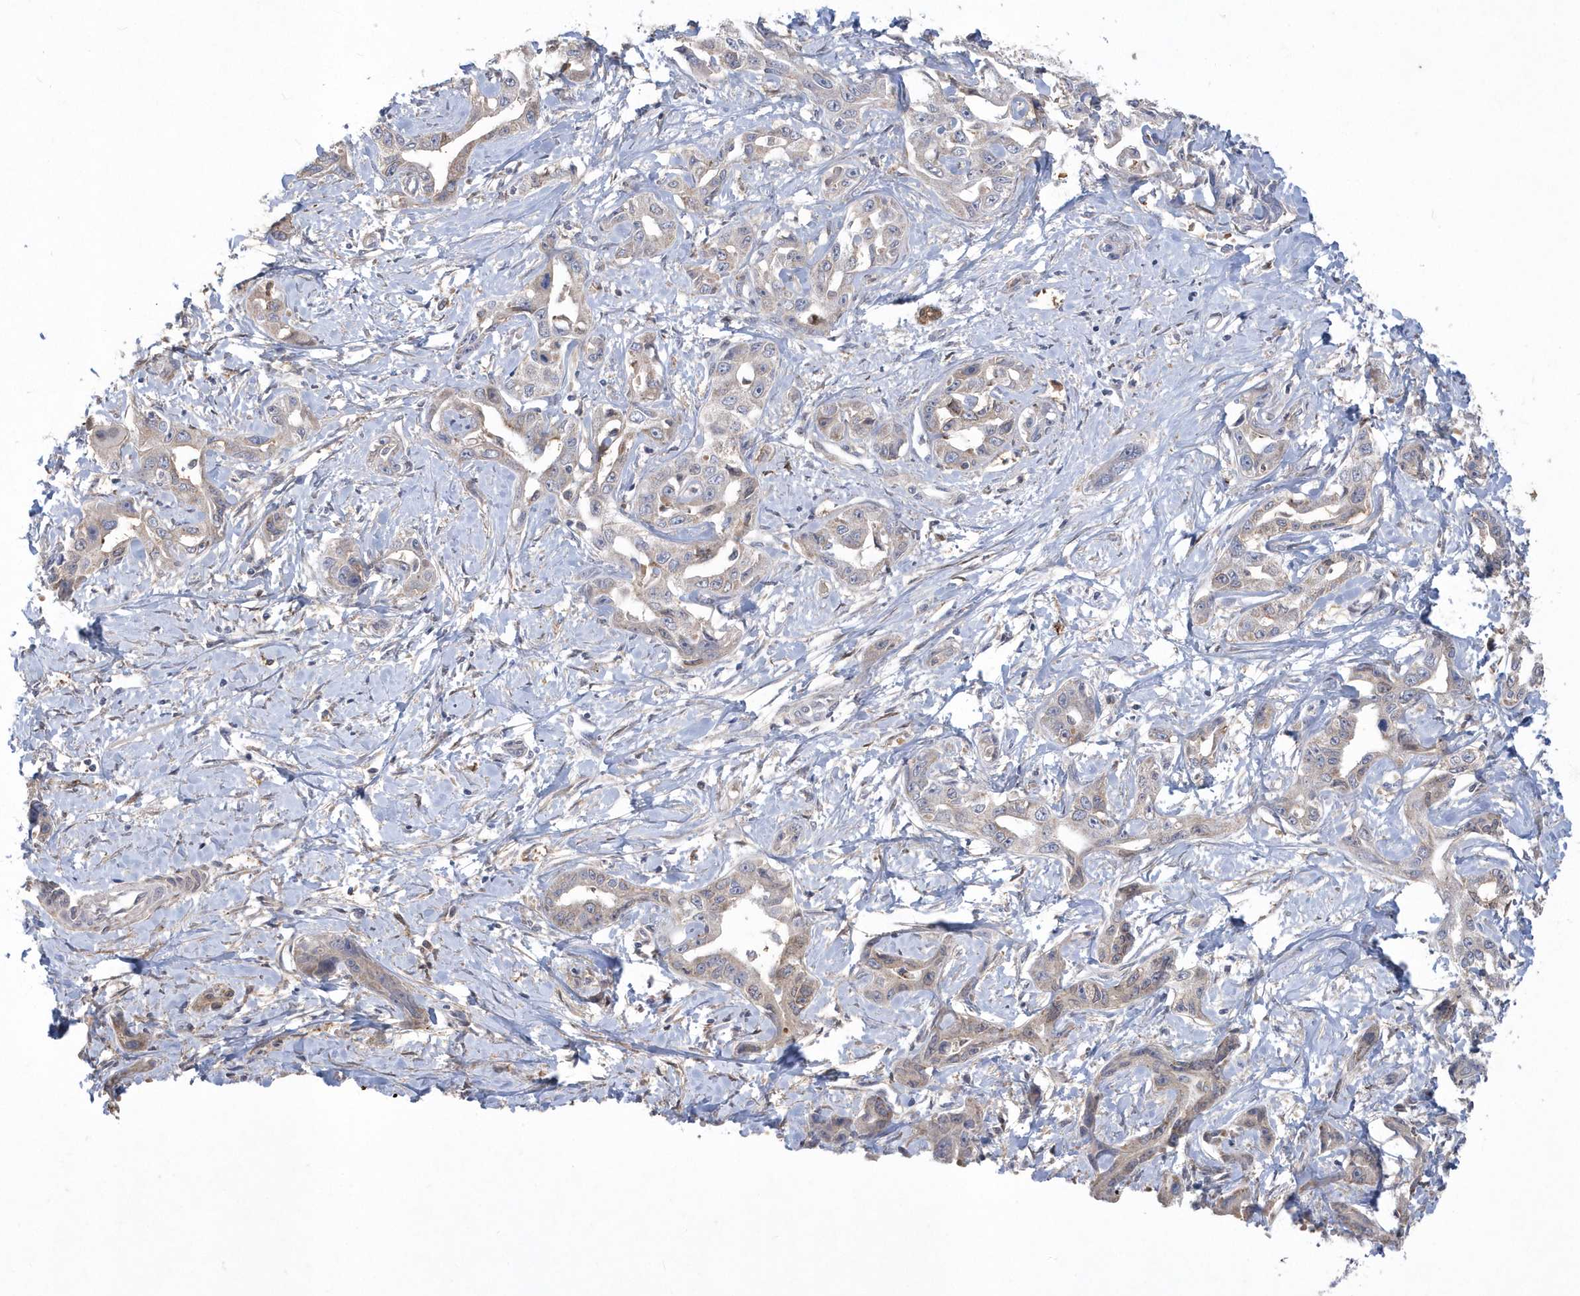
{"staining": {"intensity": "negative", "quantity": "none", "location": "none"}, "tissue": "liver cancer", "cell_type": "Tumor cells", "image_type": "cancer", "snomed": [{"axis": "morphology", "description": "Cholangiocarcinoma"}, {"axis": "topography", "description": "Liver"}], "caption": "An image of human liver cancer is negative for staining in tumor cells. (Immunohistochemistry (ihc), brightfield microscopy, high magnification).", "gene": "TSPEAR", "patient": {"sex": "male", "age": 59}}